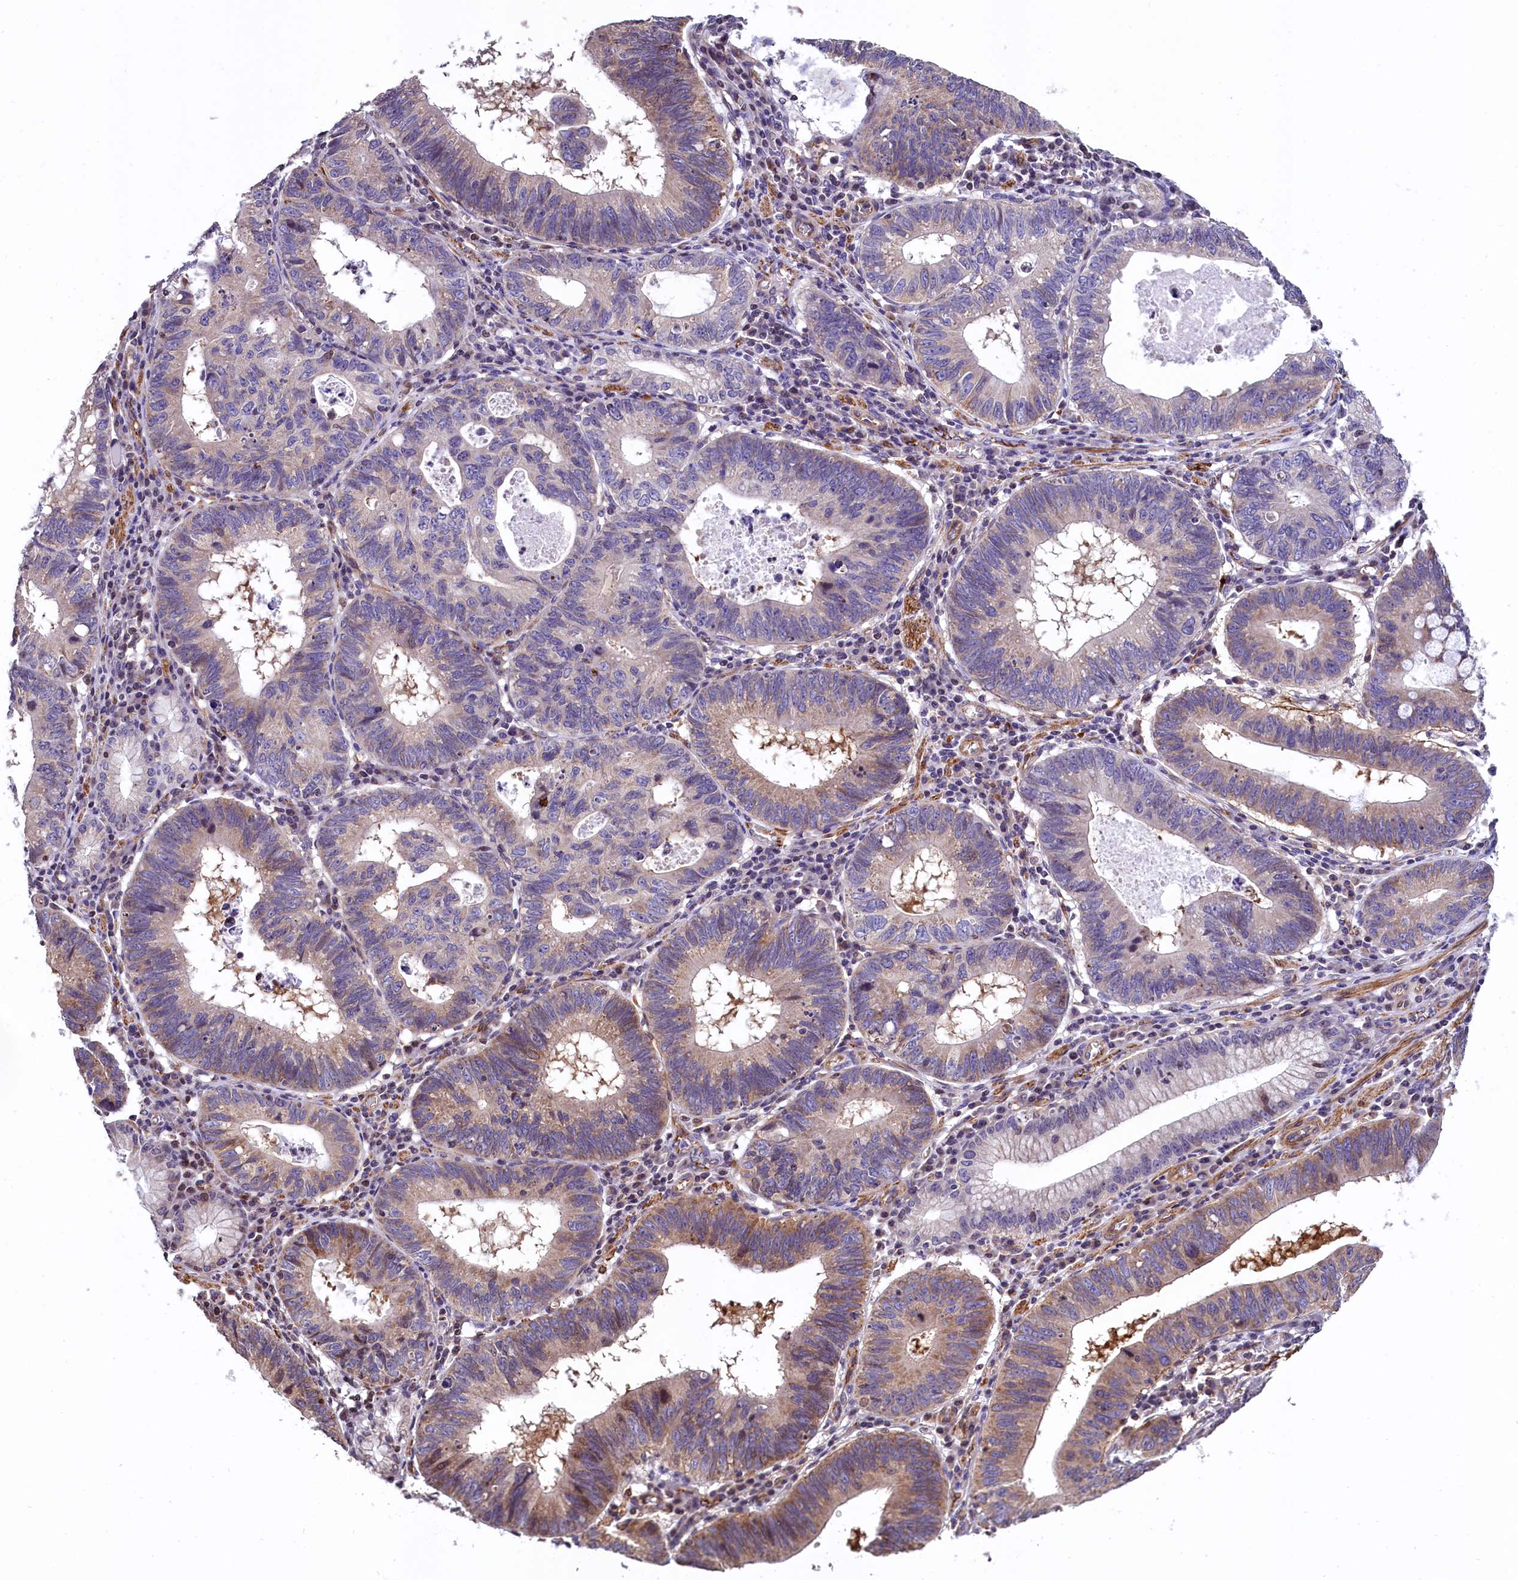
{"staining": {"intensity": "moderate", "quantity": "25%-75%", "location": "cytoplasmic/membranous"}, "tissue": "stomach cancer", "cell_type": "Tumor cells", "image_type": "cancer", "snomed": [{"axis": "morphology", "description": "Adenocarcinoma, NOS"}, {"axis": "topography", "description": "Stomach"}], "caption": "An image showing moderate cytoplasmic/membranous staining in approximately 25%-75% of tumor cells in stomach adenocarcinoma, as visualized by brown immunohistochemical staining.", "gene": "ZNF2", "patient": {"sex": "male", "age": 59}}